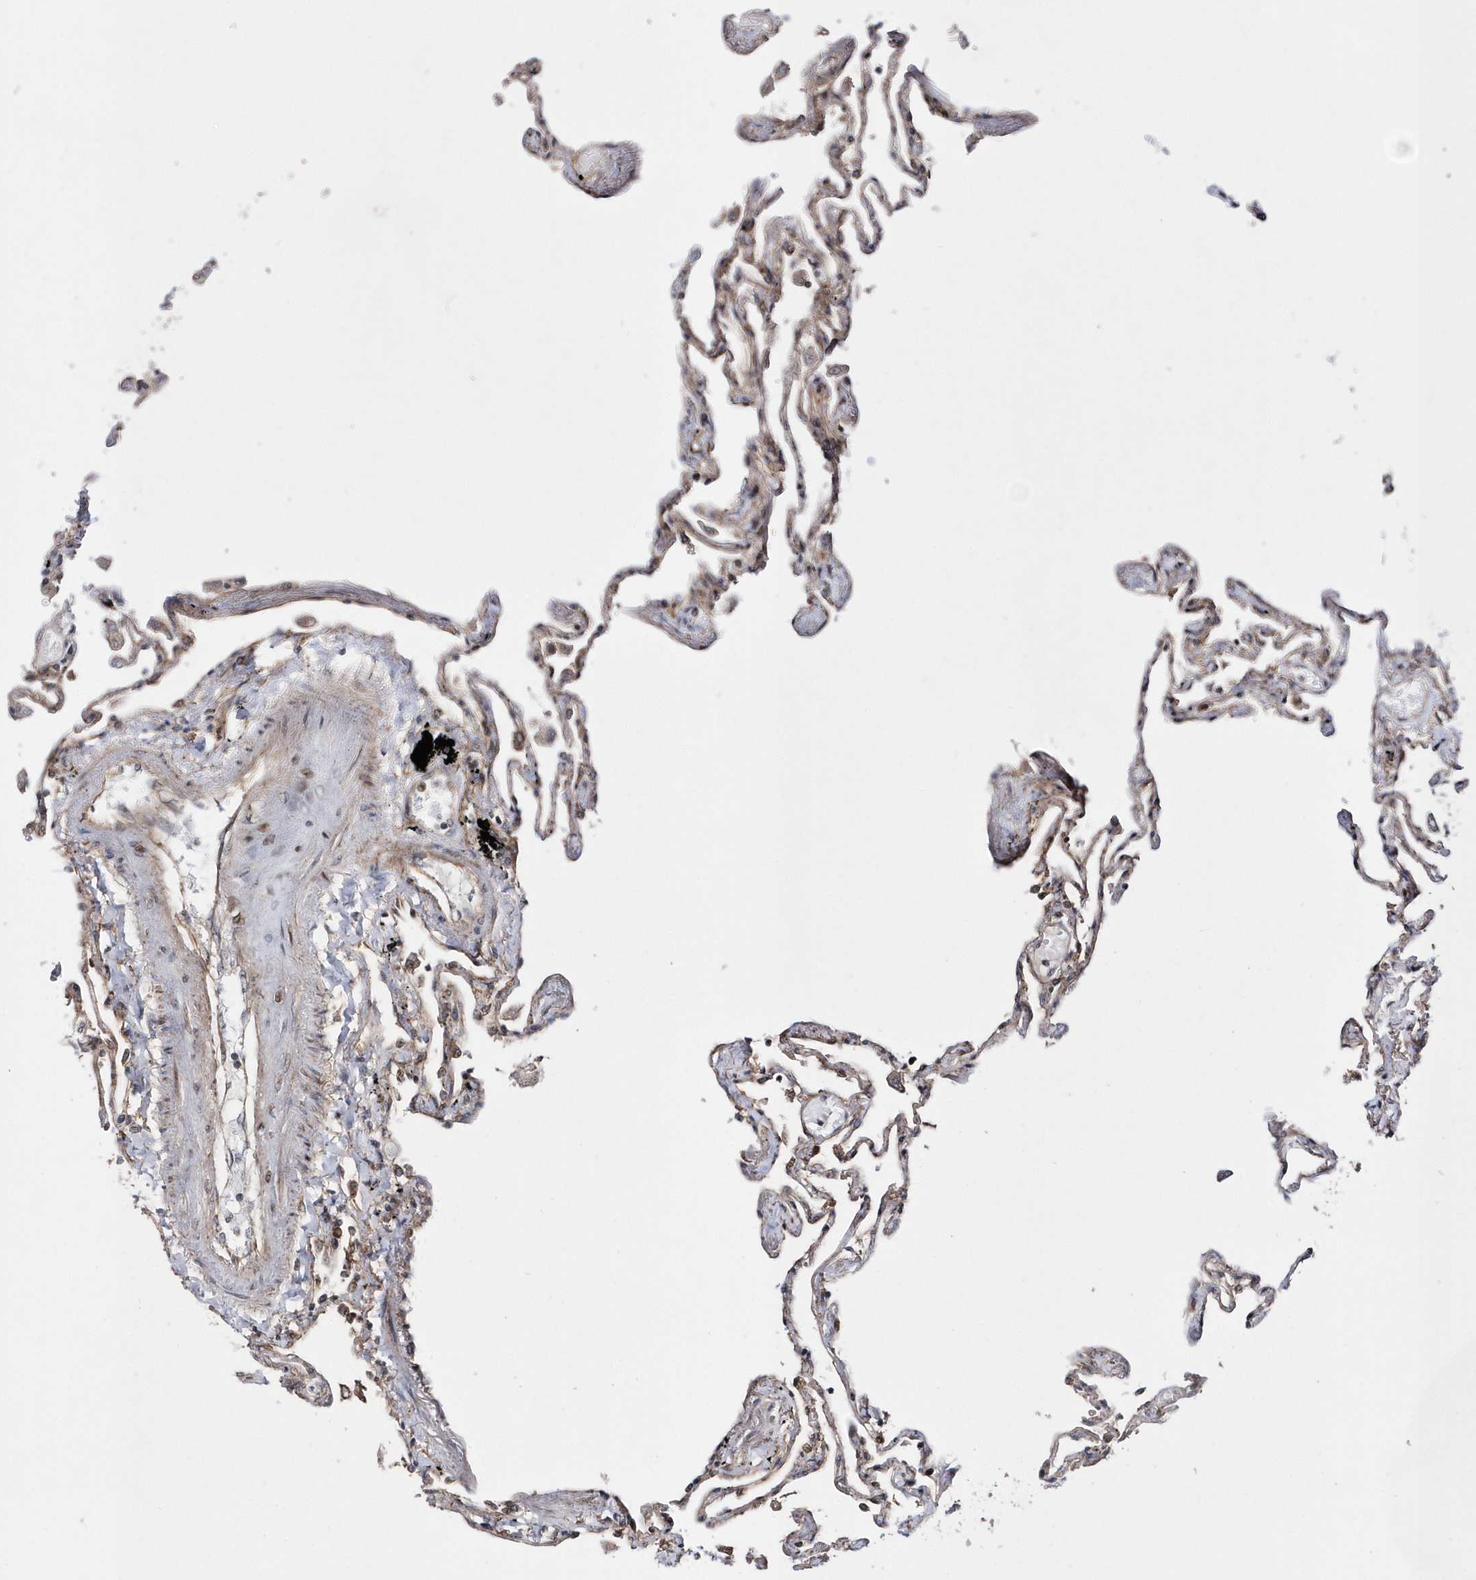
{"staining": {"intensity": "weak", "quantity": "25%-75%", "location": "cytoplasmic/membranous"}, "tissue": "lung", "cell_type": "Alveolar cells", "image_type": "normal", "snomed": [{"axis": "morphology", "description": "Normal tissue, NOS"}, {"axis": "topography", "description": "Lung"}], "caption": "The micrograph shows immunohistochemical staining of normal lung. There is weak cytoplasmic/membranous positivity is present in about 25%-75% of alveolar cells. The staining was performed using DAB (3,3'-diaminobenzidine) to visualize the protein expression in brown, while the nuclei were stained in blue with hematoxylin (Magnification: 20x).", "gene": "DALRD3", "patient": {"sex": "female", "age": 67}}